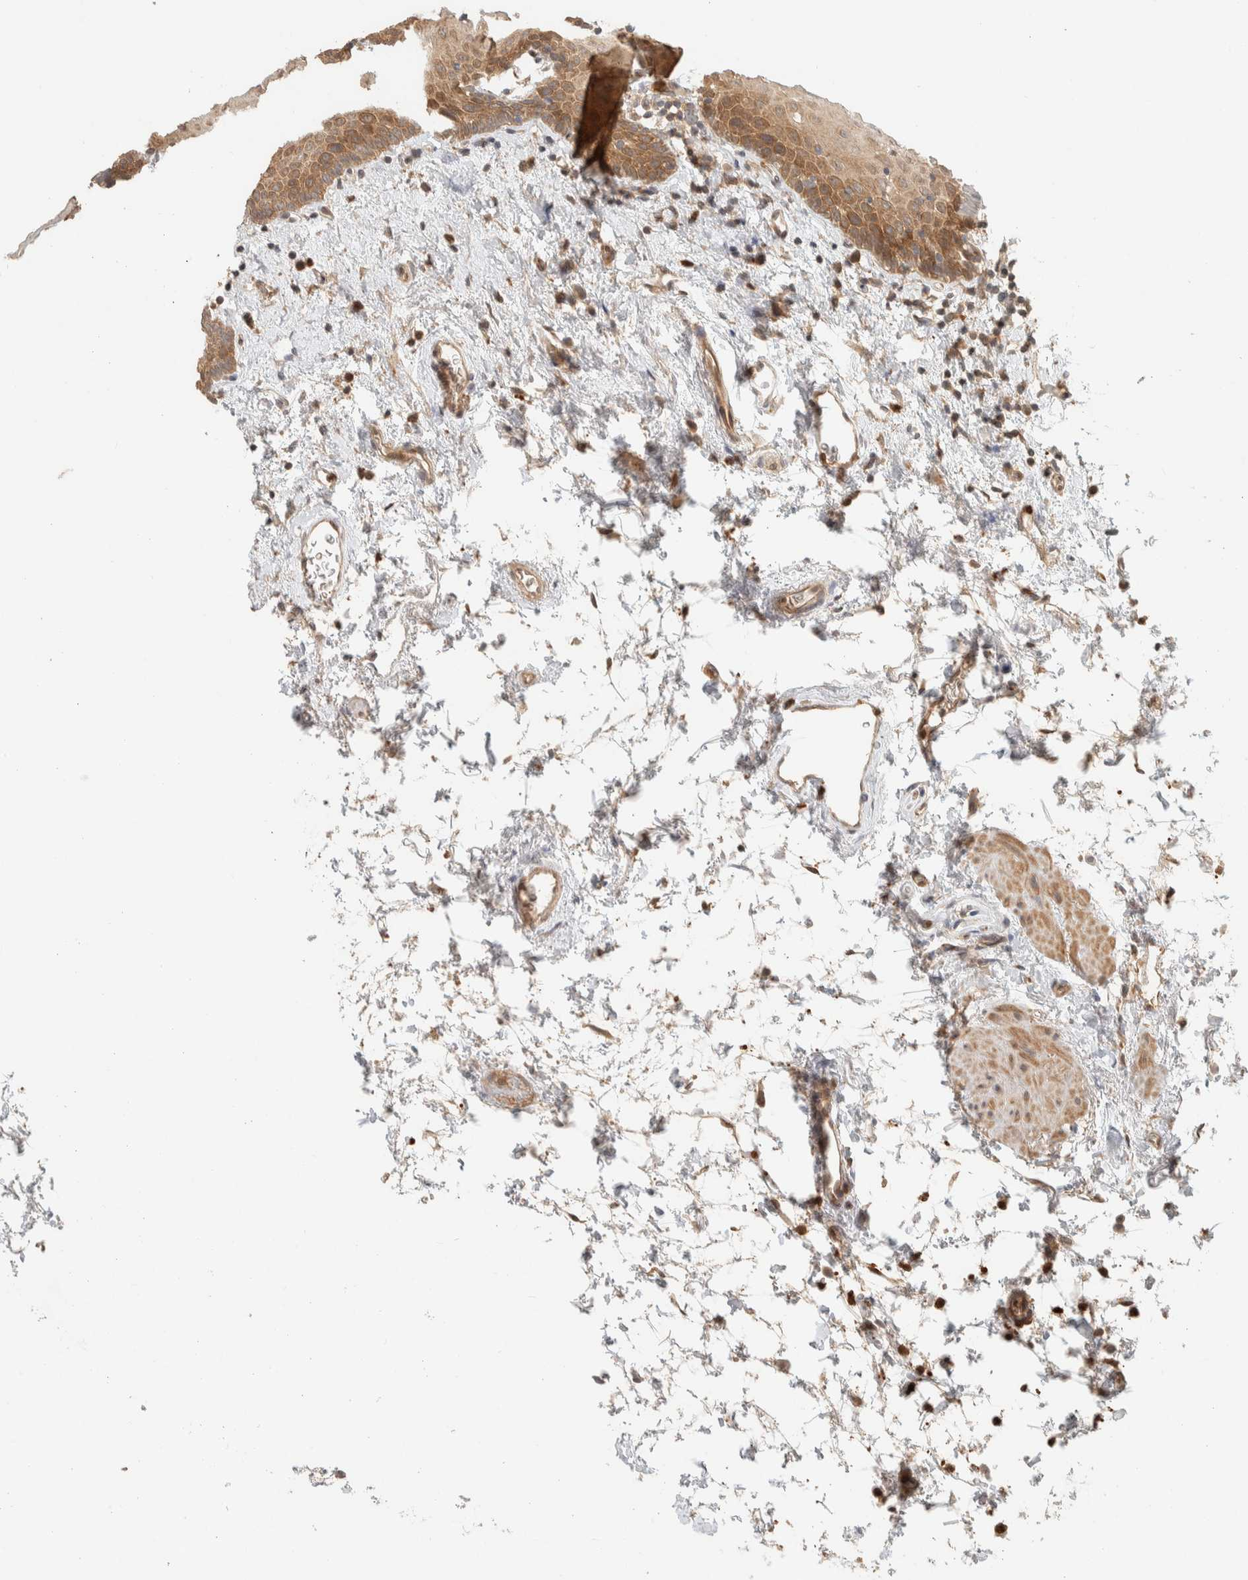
{"staining": {"intensity": "moderate", "quantity": ">75%", "location": "cytoplasmic/membranous"}, "tissue": "oral mucosa", "cell_type": "Squamous epithelial cells", "image_type": "normal", "snomed": [{"axis": "morphology", "description": "Normal tissue, NOS"}, {"axis": "topography", "description": "Oral tissue"}], "caption": "The immunohistochemical stain highlights moderate cytoplasmic/membranous expression in squamous epithelial cells of benign oral mucosa. (IHC, brightfield microscopy, high magnification).", "gene": "ADSS2", "patient": {"sex": "male", "age": 66}}